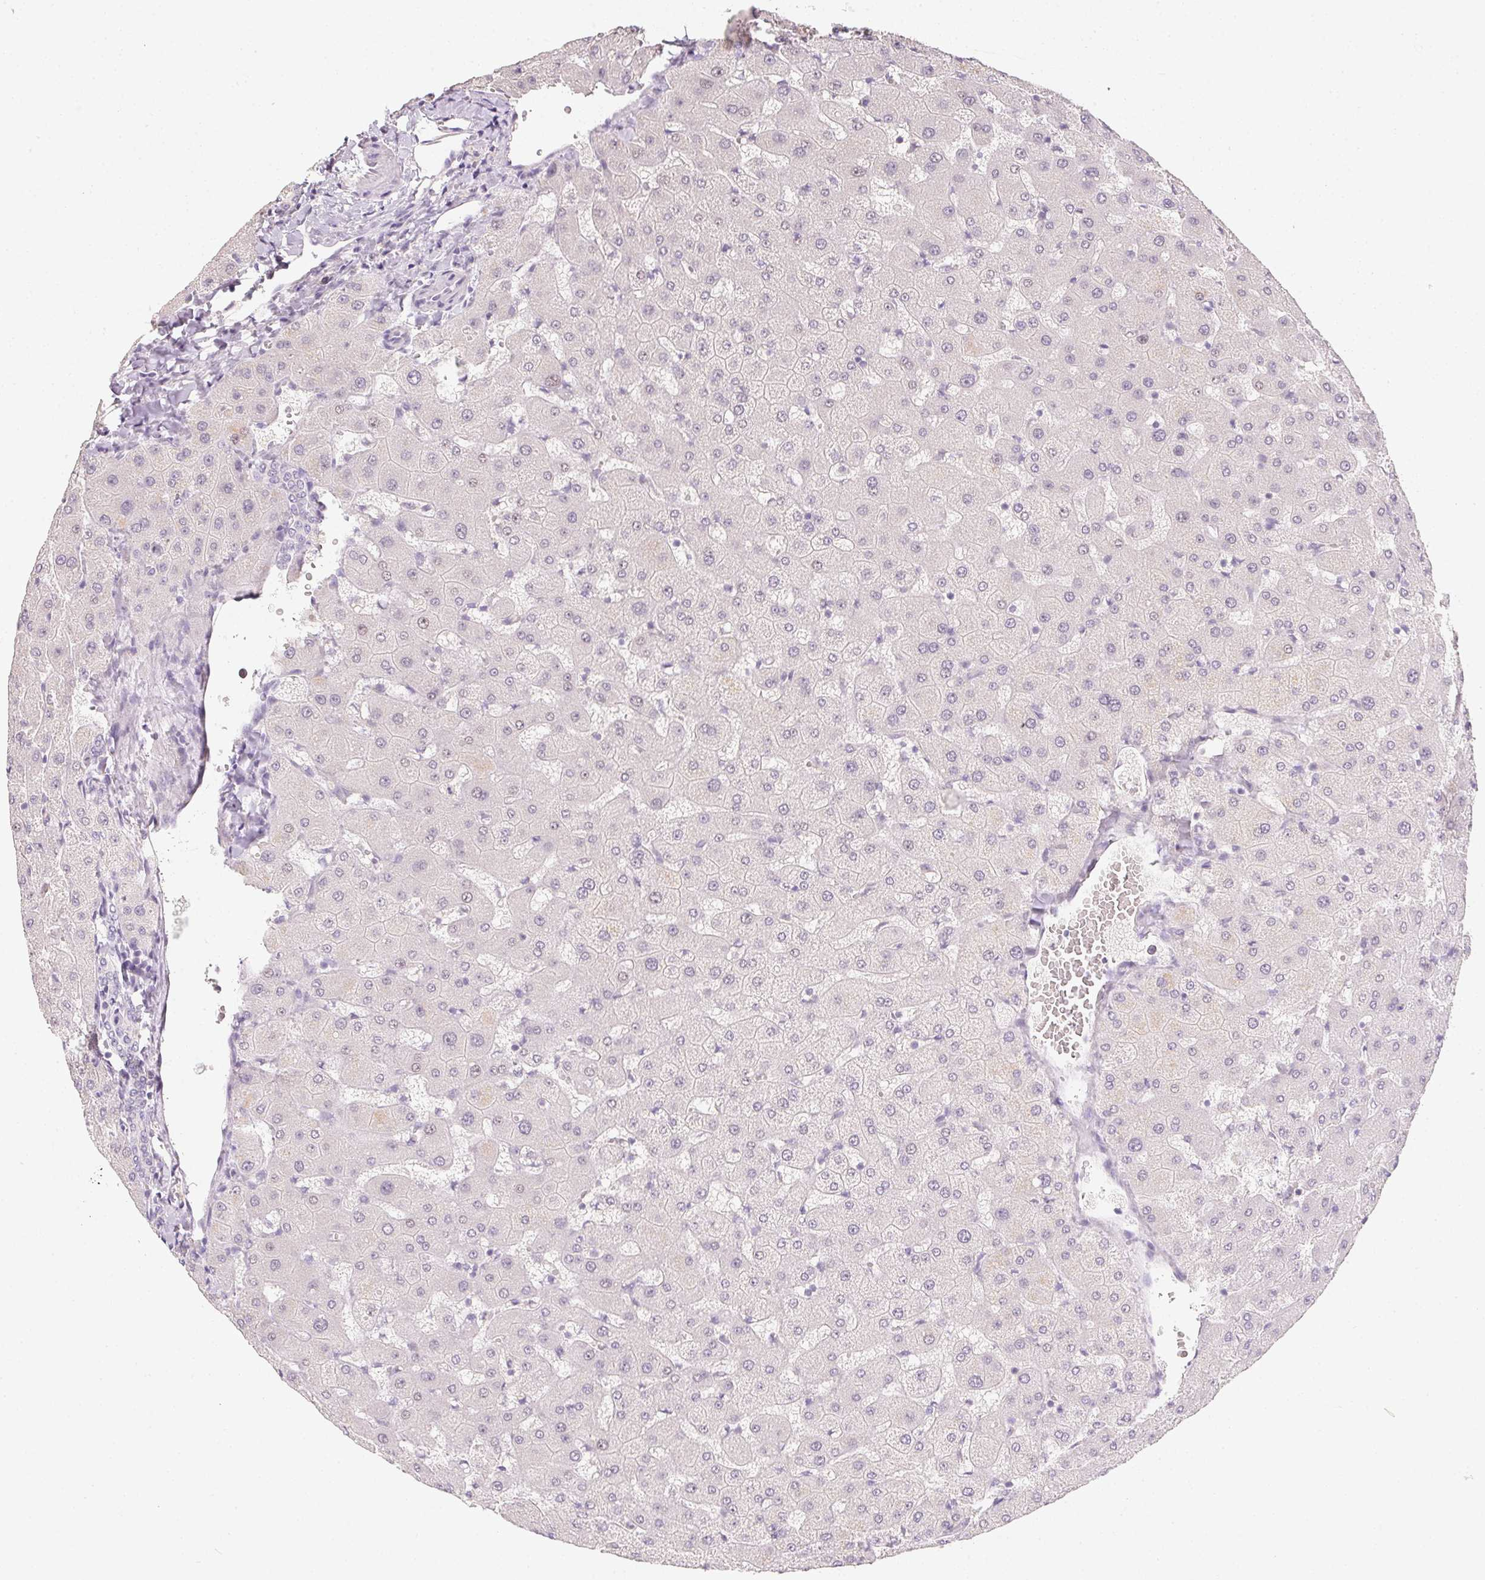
{"staining": {"intensity": "negative", "quantity": "none", "location": "none"}, "tissue": "liver", "cell_type": "Cholangiocytes", "image_type": "normal", "snomed": [{"axis": "morphology", "description": "Normal tissue, NOS"}, {"axis": "topography", "description": "Liver"}], "caption": "Micrograph shows no protein expression in cholangiocytes of normal liver. The staining is performed using DAB (3,3'-diaminobenzidine) brown chromogen with nuclei counter-stained in using hematoxylin.", "gene": "ZBBX", "patient": {"sex": "female", "age": 63}}